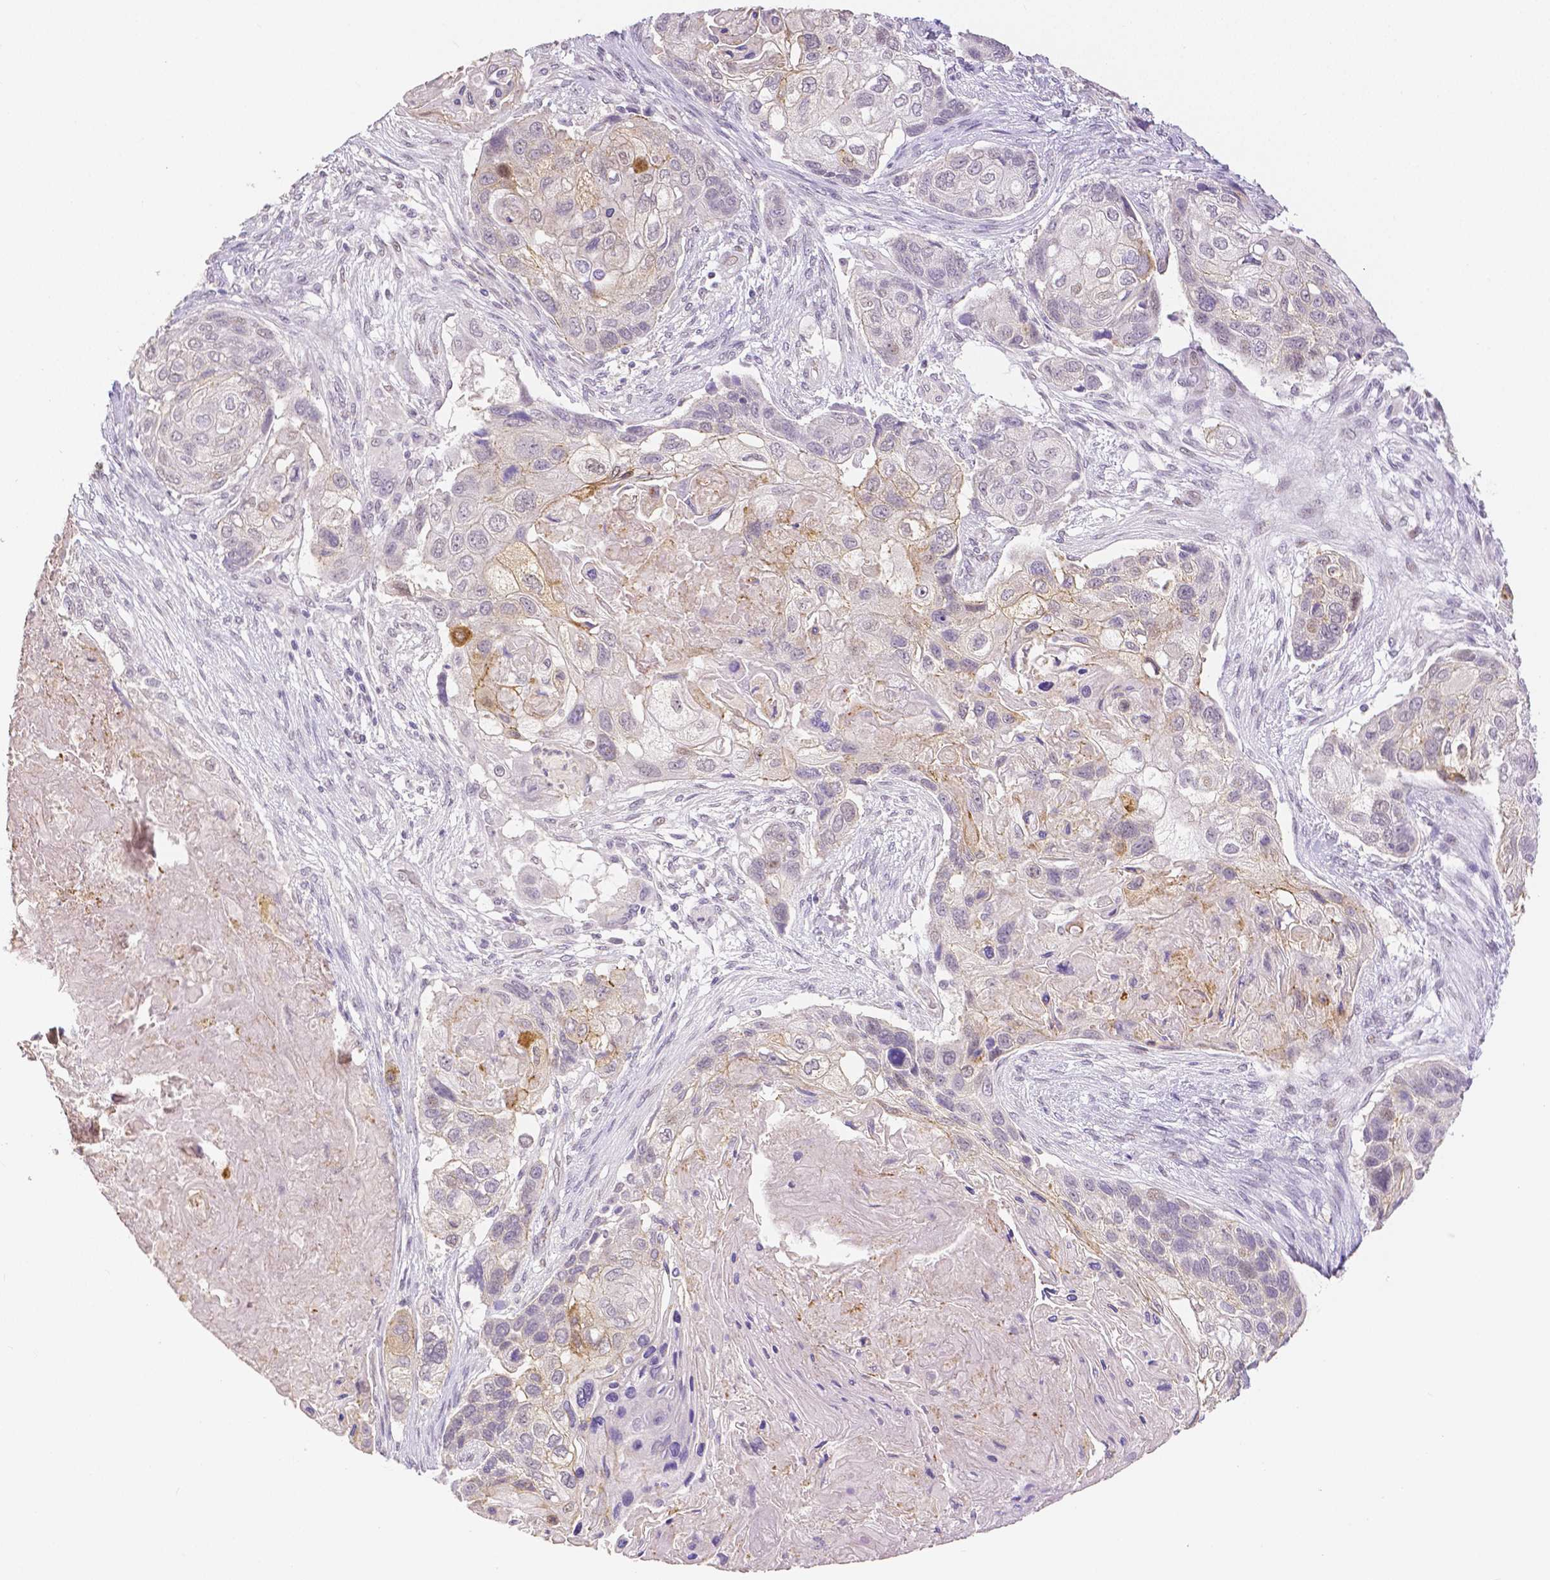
{"staining": {"intensity": "moderate", "quantity": "<25%", "location": "cytoplasmic/membranous"}, "tissue": "lung cancer", "cell_type": "Tumor cells", "image_type": "cancer", "snomed": [{"axis": "morphology", "description": "Squamous cell carcinoma, NOS"}, {"axis": "topography", "description": "Lung"}], "caption": "Immunohistochemistry (IHC) micrograph of neoplastic tissue: human lung squamous cell carcinoma stained using immunohistochemistry reveals low levels of moderate protein expression localized specifically in the cytoplasmic/membranous of tumor cells, appearing as a cytoplasmic/membranous brown color.", "gene": "OCLN", "patient": {"sex": "male", "age": 69}}